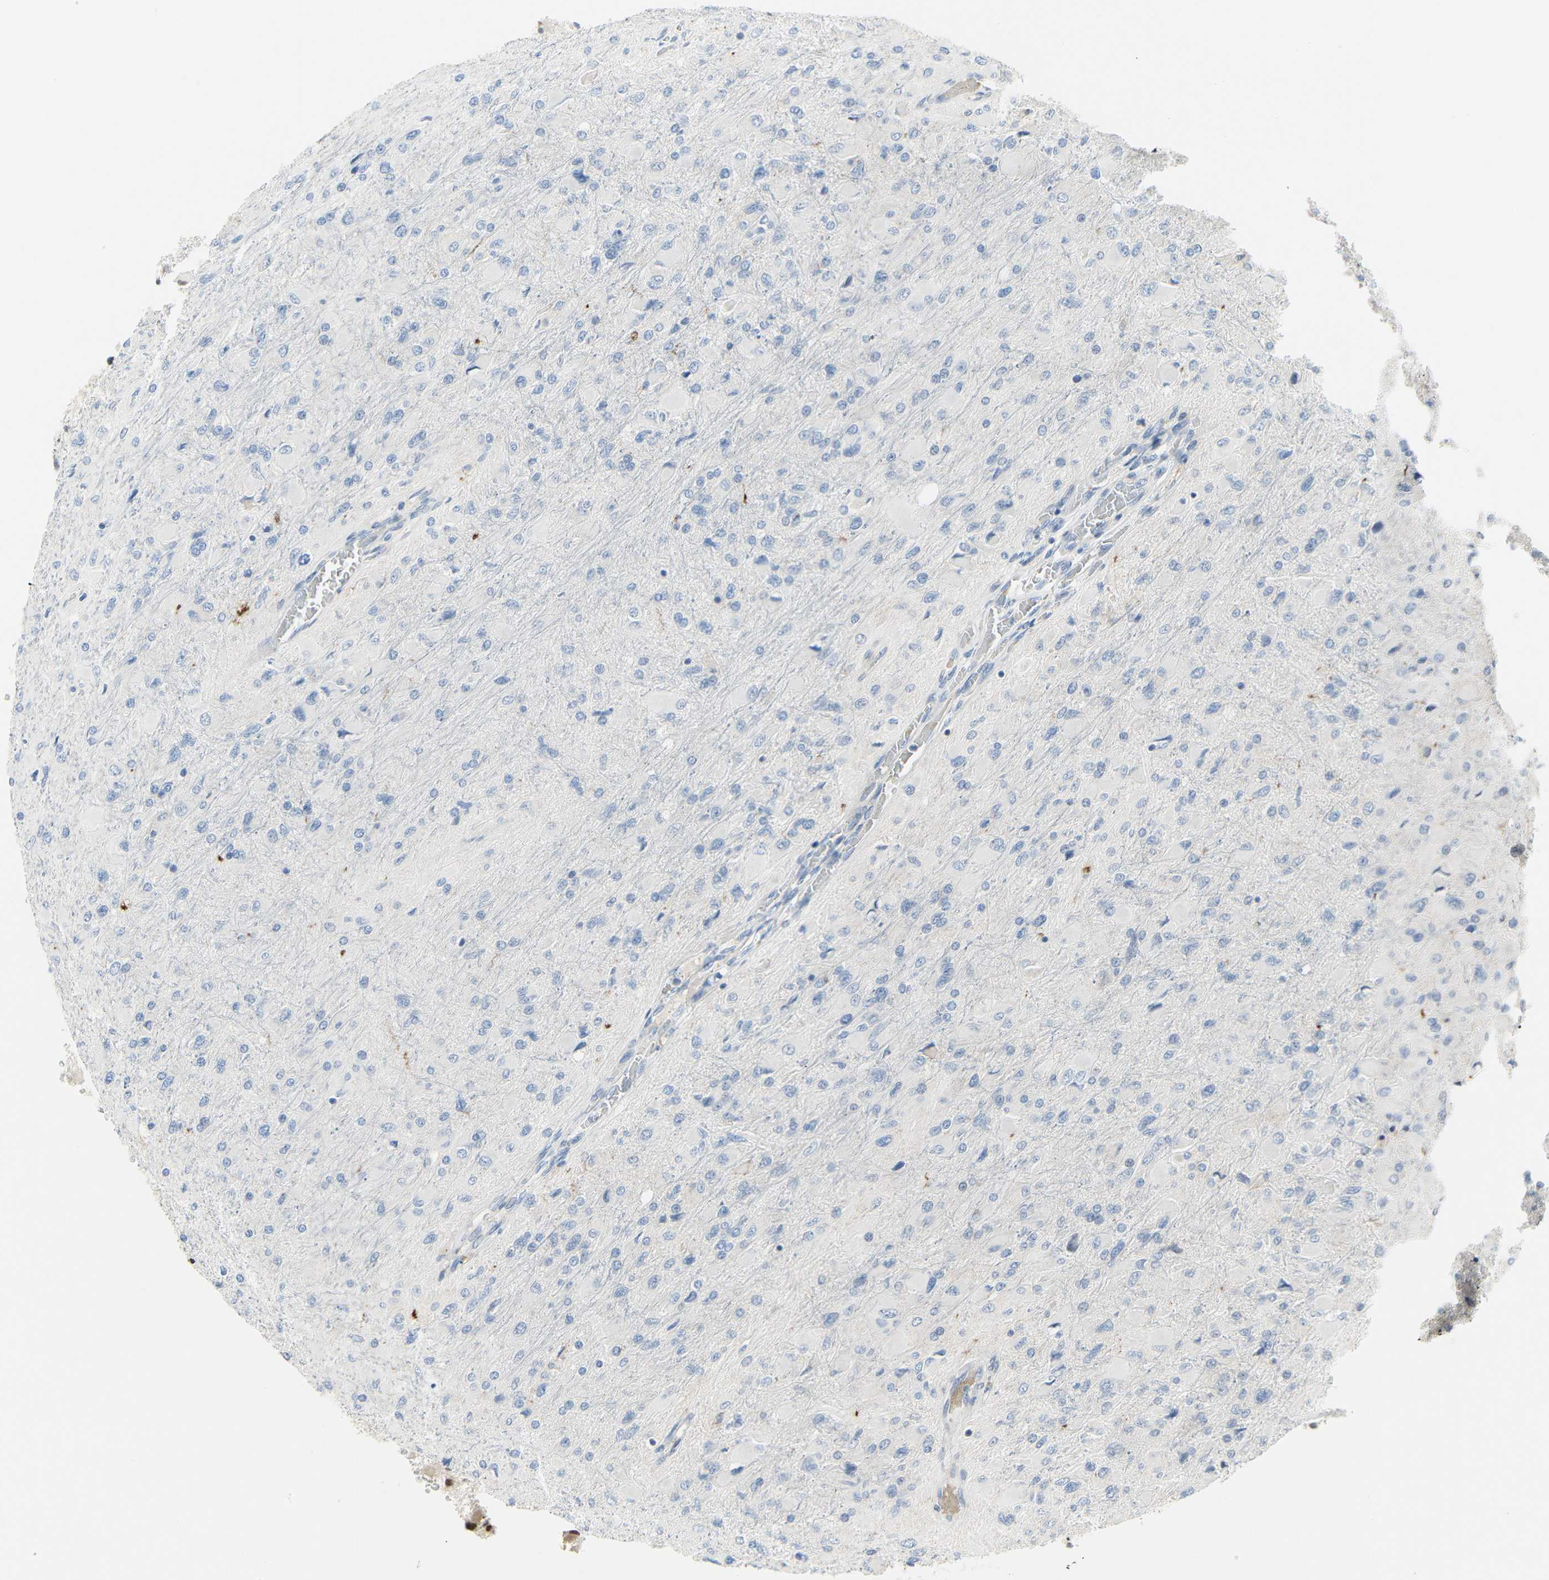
{"staining": {"intensity": "negative", "quantity": "none", "location": "none"}, "tissue": "glioma", "cell_type": "Tumor cells", "image_type": "cancer", "snomed": [{"axis": "morphology", "description": "Glioma, malignant, High grade"}, {"axis": "topography", "description": "Cerebral cortex"}], "caption": "Protein analysis of malignant glioma (high-grade) demonstrates no significant positivity in tumor cells.", "gene": "IMPG2", "patient": {"sex": "female", "age": 36}}